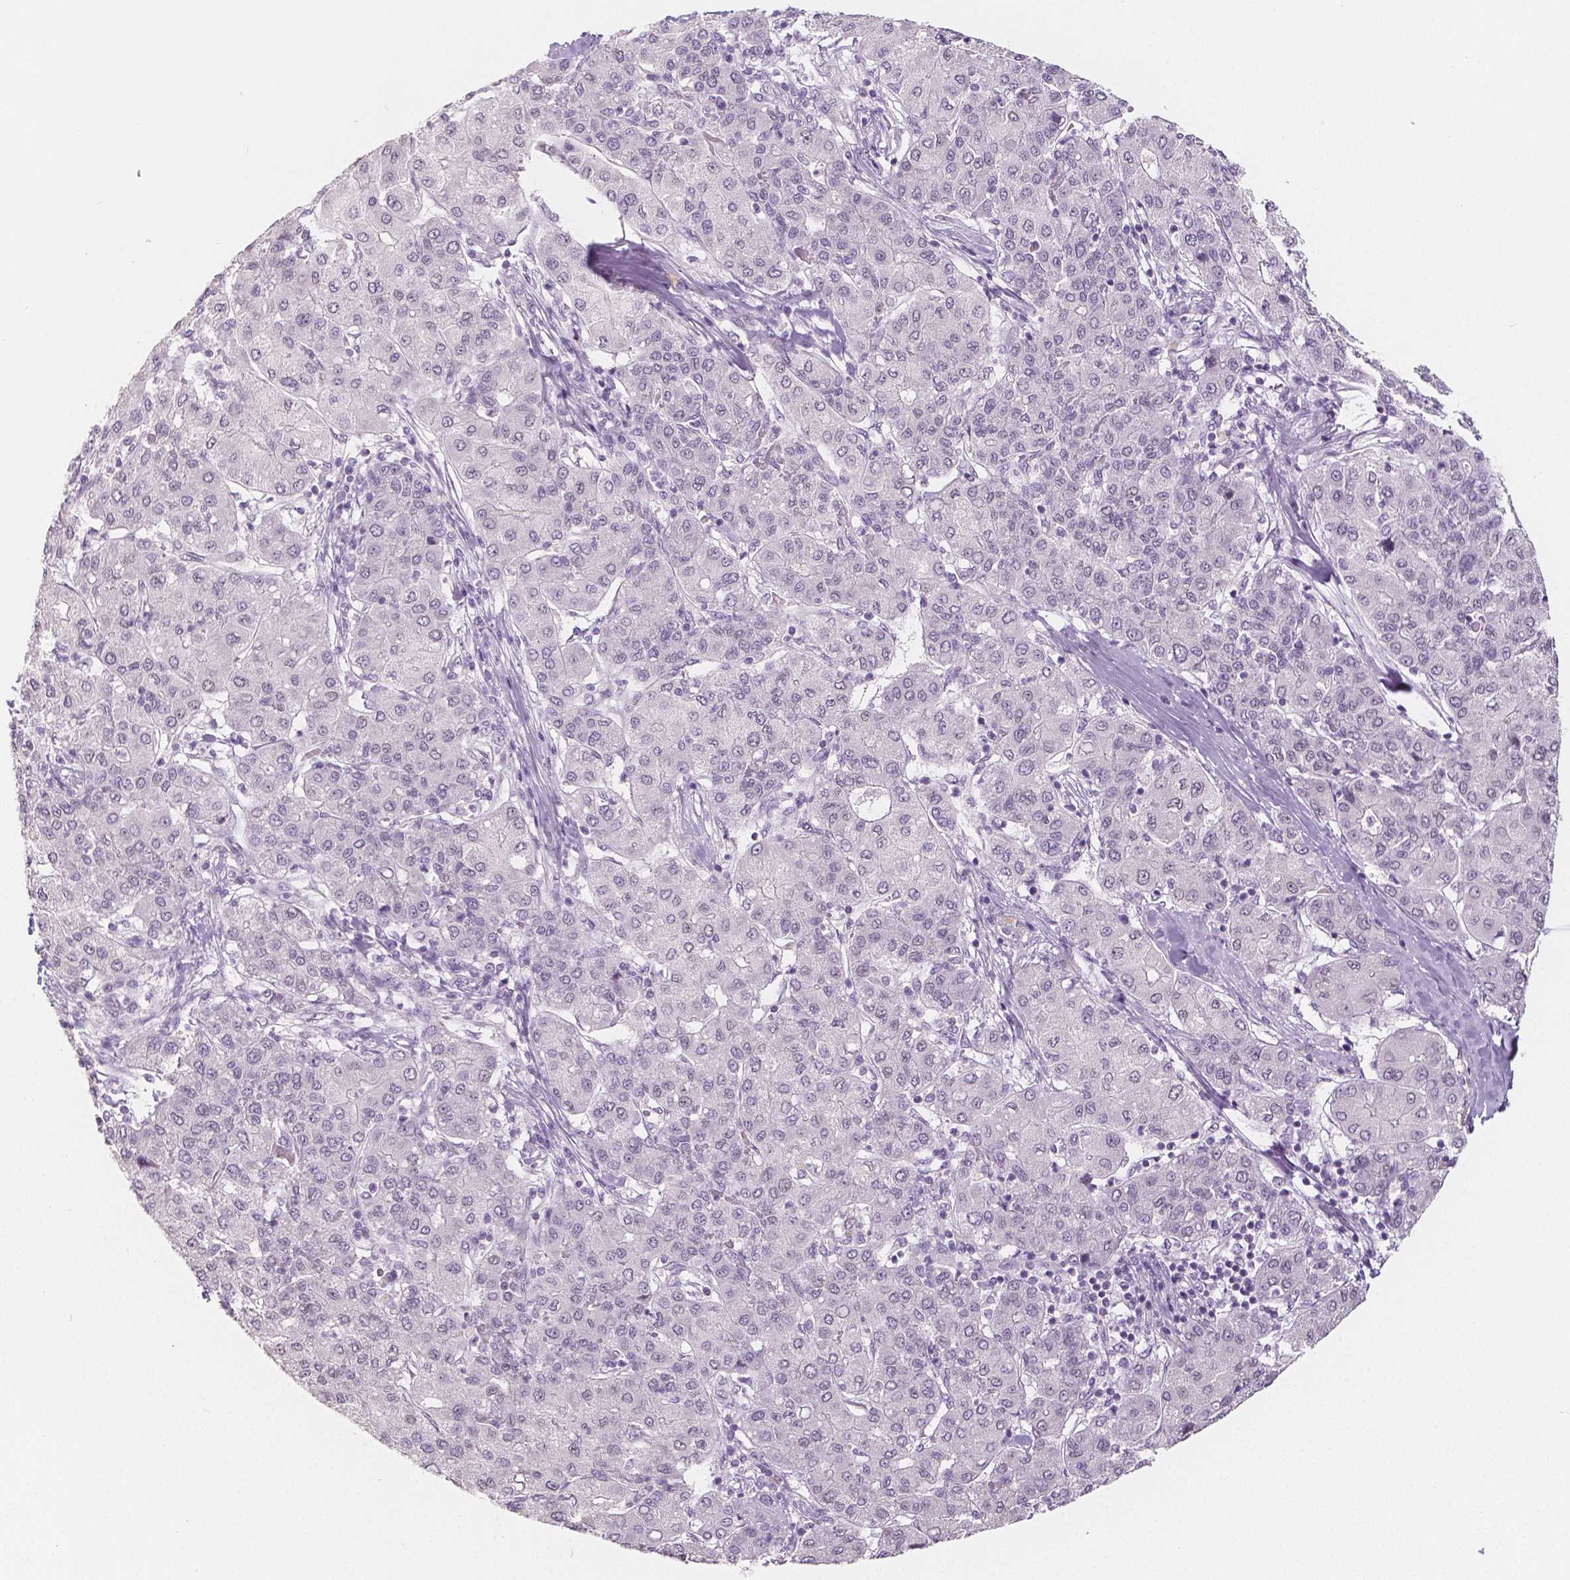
{"staining": {"intensity": "negative", "quantity": "none", "location": "none"}, "tissue": "liver cancer", "cell_type": "Tumor cells", "image_type": "cancer", "snomed": [{"axis": "morphology", "description": "Carcinoma, Hepatocellular, NOS"}, {"axis": "topography", "description": "Liver"}], "caption": "Liver hepatocellular carcinoma stained for a protein using immunohistochemistry (IHC) displays no staining tumor cells.", "gene": "KDM5B", "patient": {"sex": "male", "age": 65}}